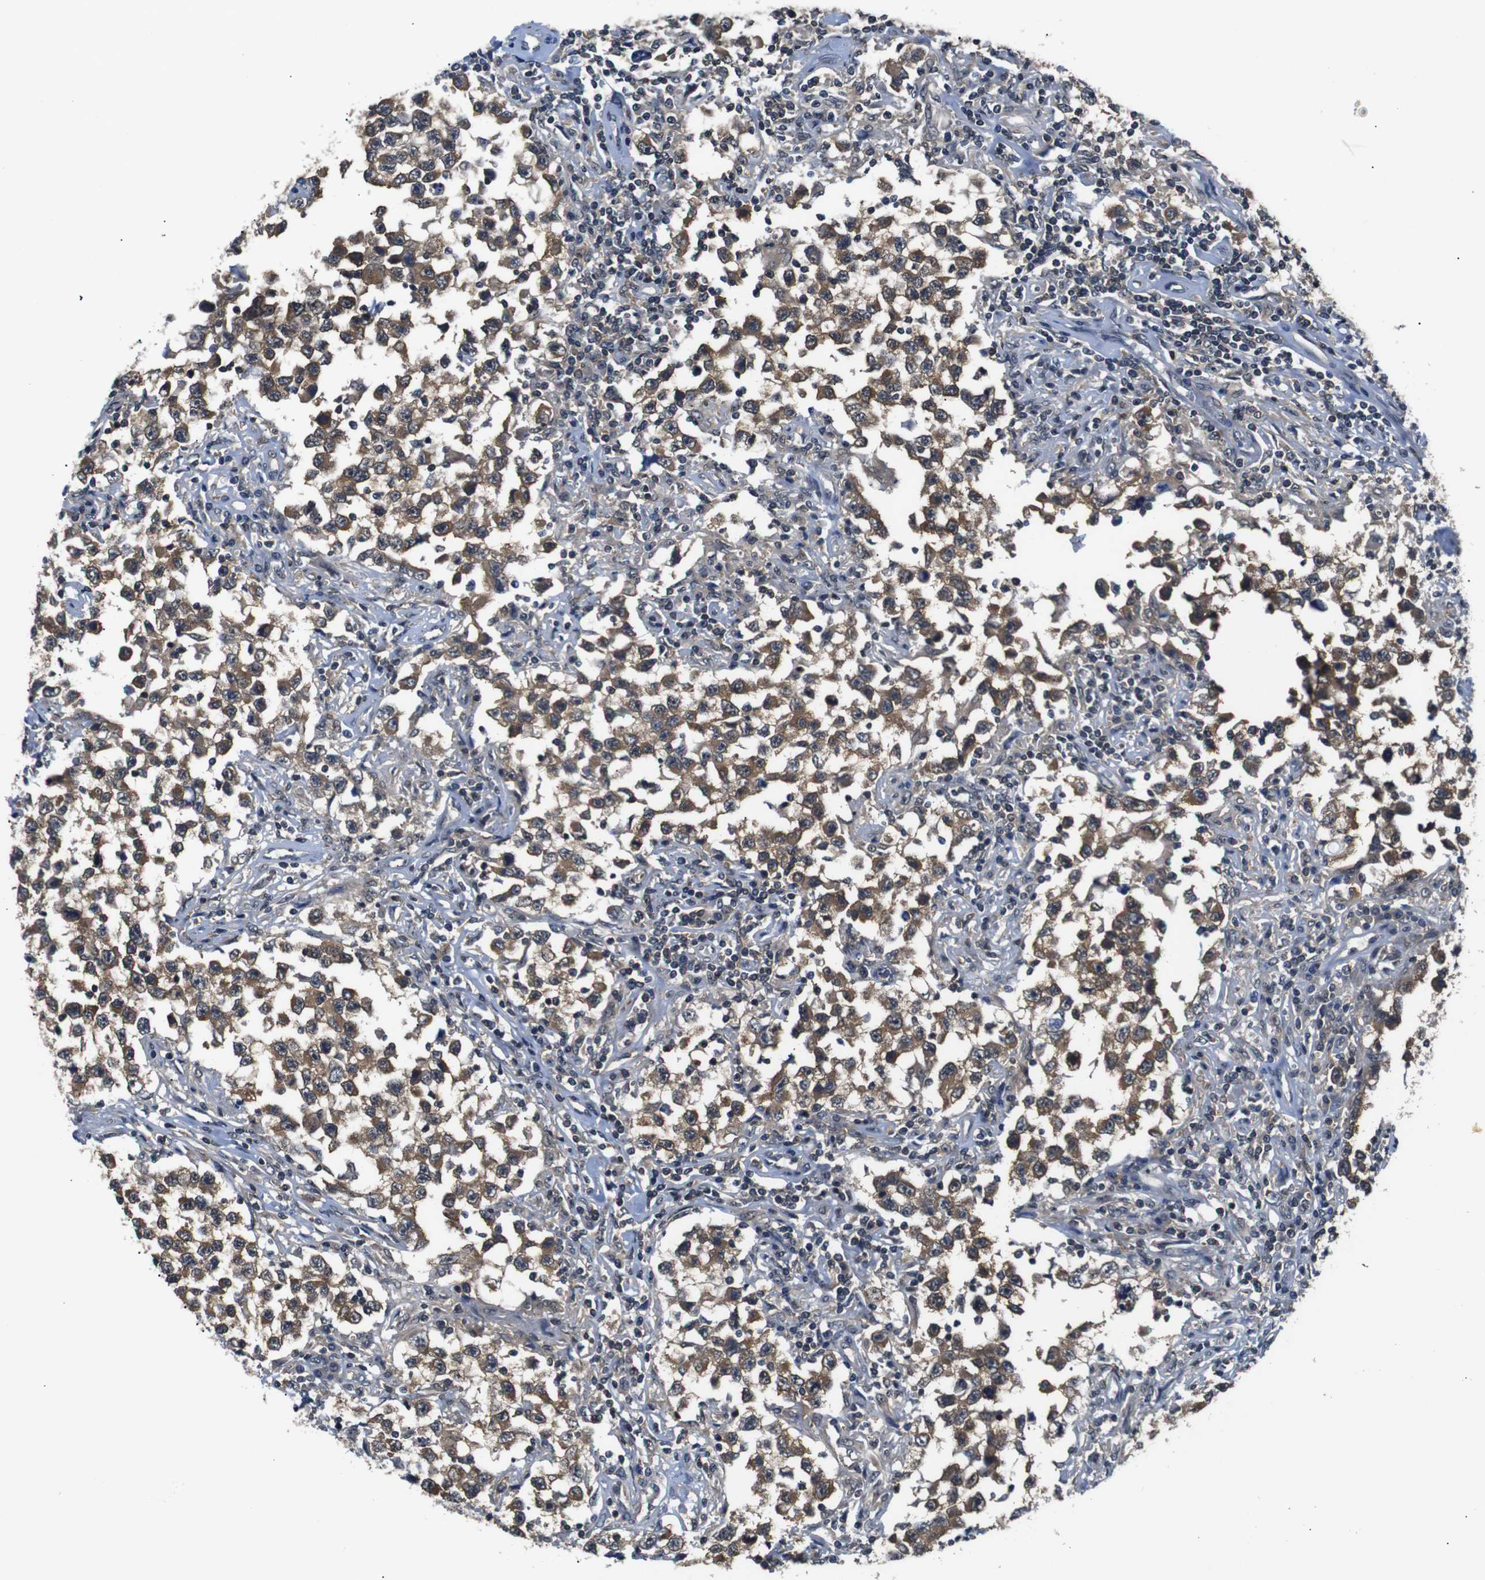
{"staining": {"intensity": "moderate", "quantity": ">75%", "location": "cytoplasmic/membranous"}, "tissue": "testis cancer", "cell_type": "Tumor cells", "image_type": "cancer", "snomed": [{"axis": "morphology", "description": "Carcinoma, Embryonal, NOS"}, {"axis": "topography", "description": "Testis"}], "caption": "Testis embryonal carcinoma was stained to show a protein in brown. There is medium levels of moderate cytoplasmic/membranous positivity in about >75% of tumor cells. The staining was performed using DAB (3,3'-diaminobenzidine) to visualize the protein expression in brown, while the nuclei were stained in blue with hematoxylin (Magnification: 20x).", "gene": "UBXN1", "patient": {"sex": "male", "age": 21}}